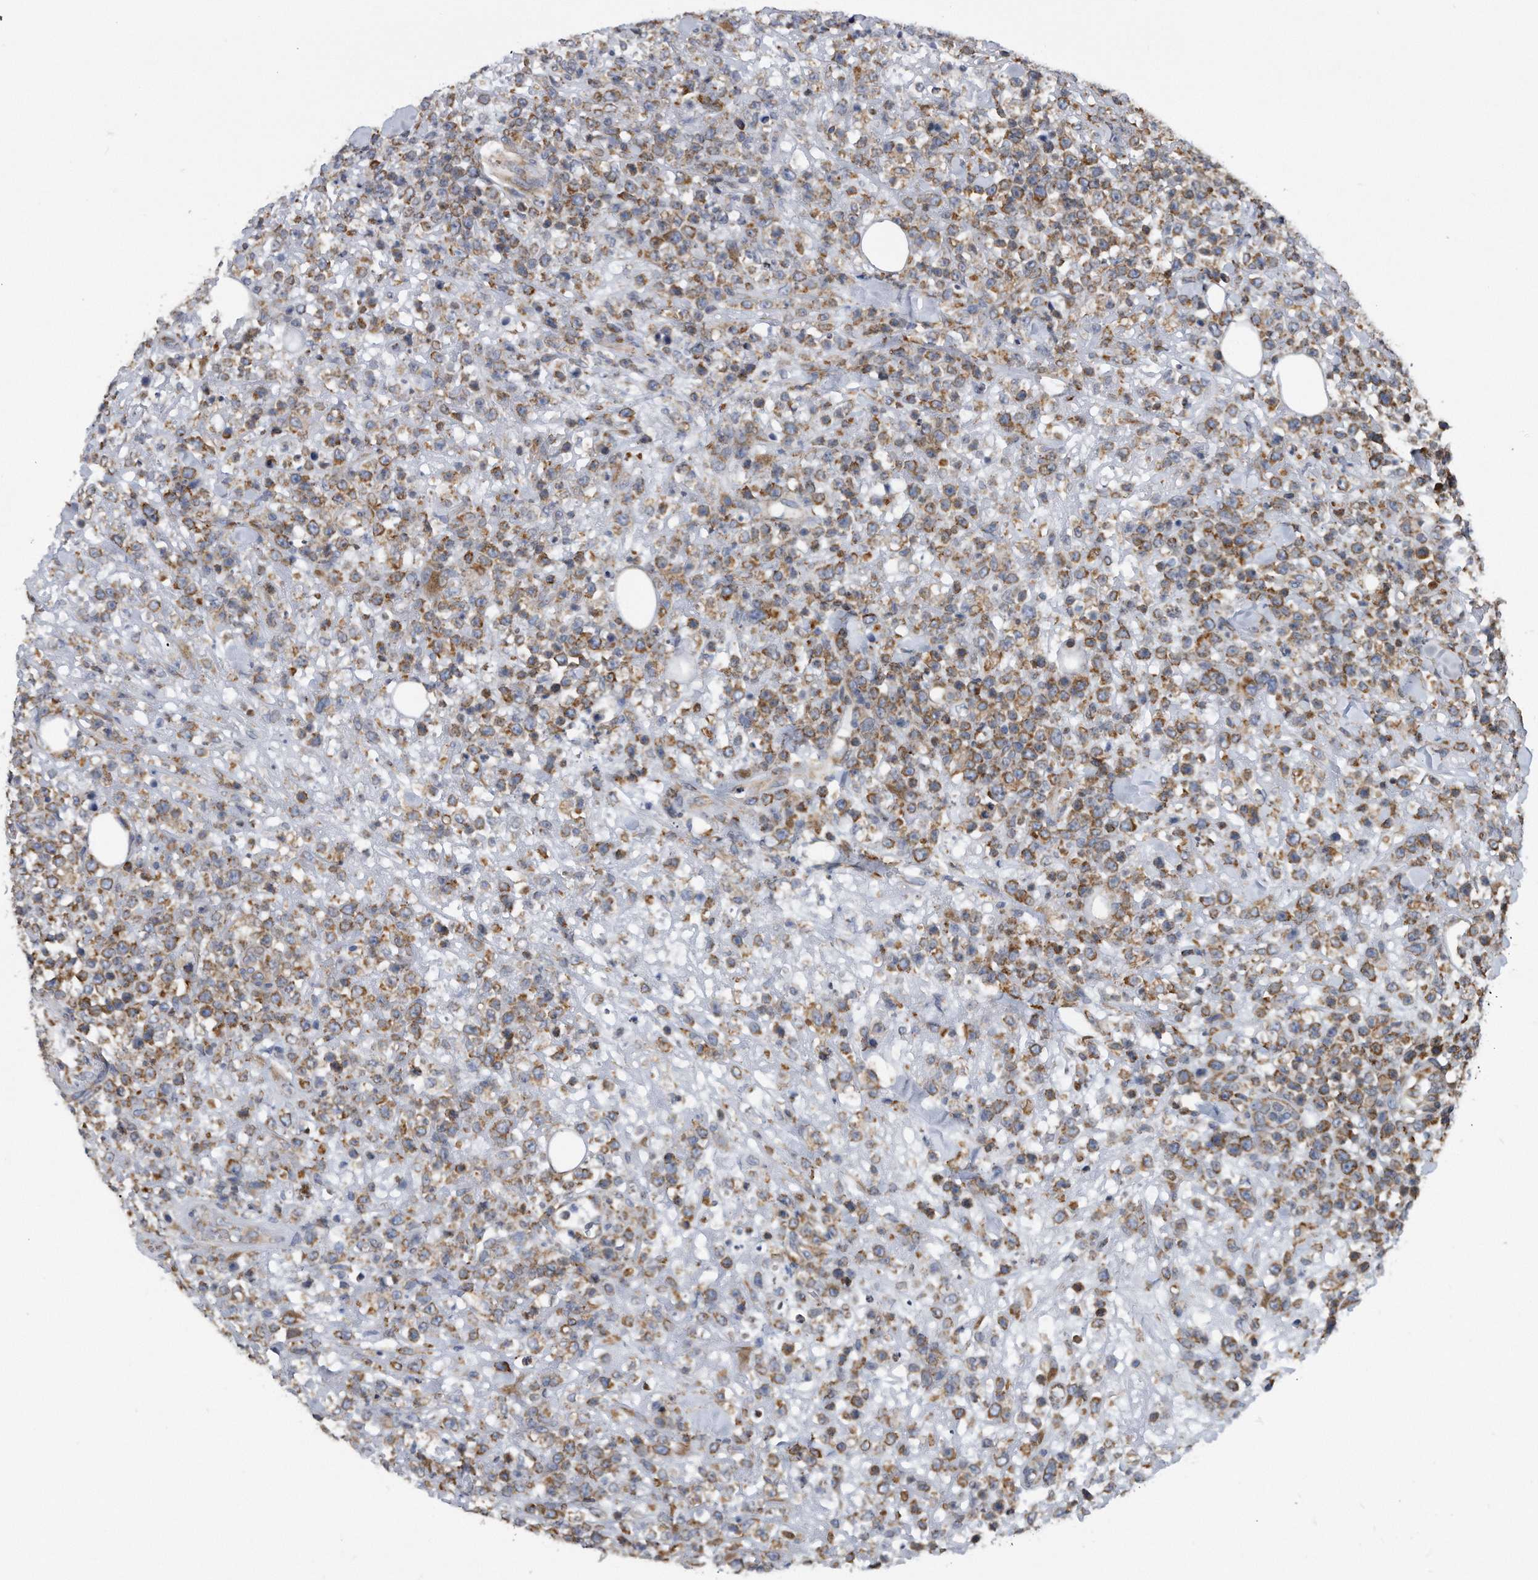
{"staining": {"intensity": "moderate", "quantity": ">75%", "location": "cytoplasmic/membranous"}, "tissue": "lymphoma", "cell_type": "Tumor cells", "image_type": "cancer", "snomed": [{"axis": "morphology", "description": "Malignant lymphoma, non-Hodgkin's type, High grade"}, {"axis": "topography", "description": "Colon"}], "caption": "High-power microscopy captured an immunohistochemistry (IHC) micrograph of lymphoma, revealing moderate cytoplasmic/membranous positivity in approximately >75% of tumor cells.", "gene": "CCDC47", "patient": {"sex": "female", "age": 53}}